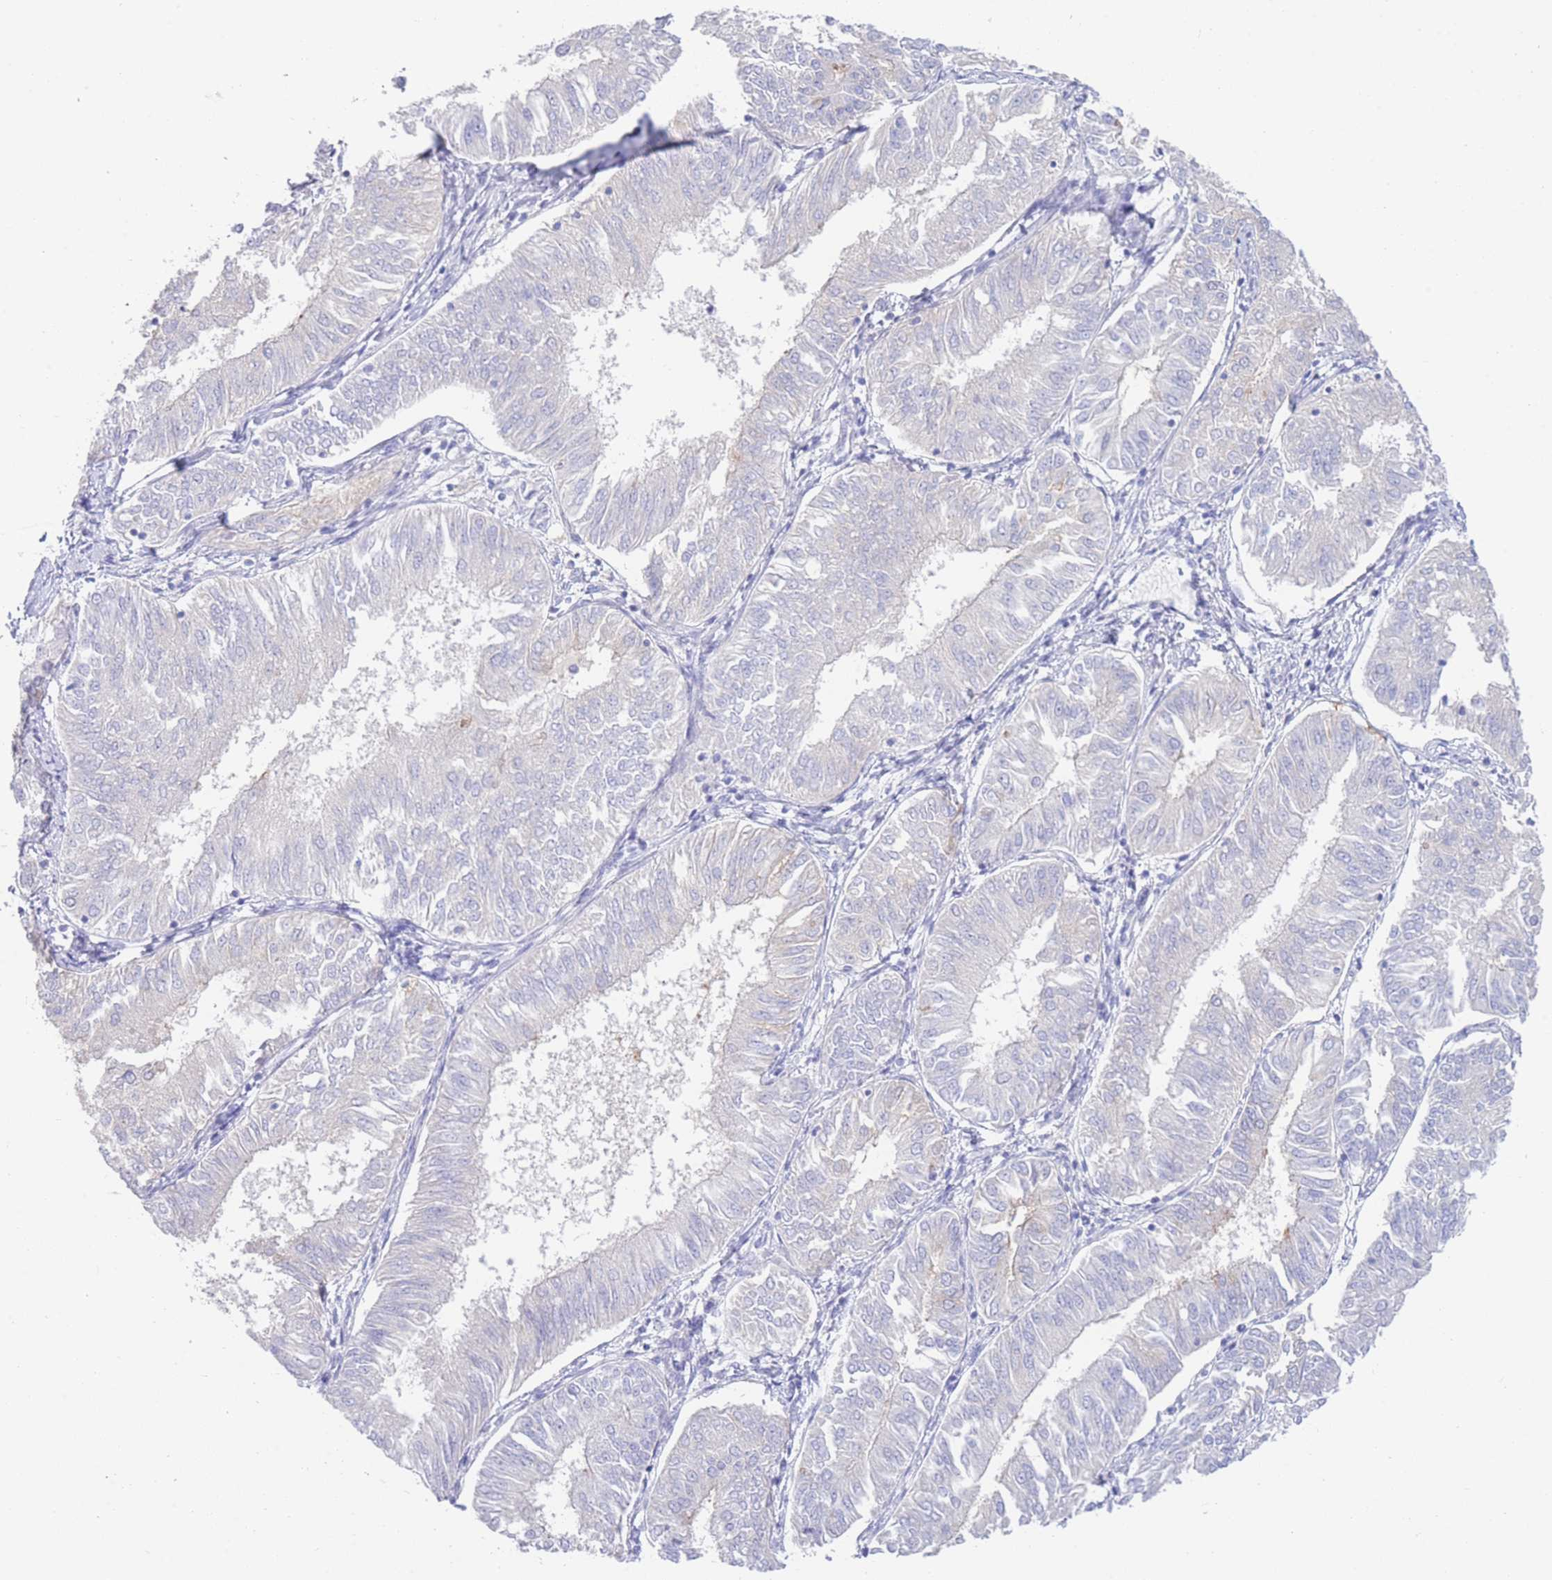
{"staining": {"intensity": "negative", "quantity": "none", "location": "none"}, "tissue": "endometrial cancer", "cell_type": "Tumor cells", "image_type": "cancer", "snomed": [{"axis": "morphology", "description": "Adenocarcinoma, NOS"}, {"axis": "topography", "description": "Endometrium"}], "caption": "High power microscopy photomicrograph of an immunohistochemistry histopathology image of endometrial cancer, revealing no significant staining in tumor cells. (DAB (3,3'-diaminobenzidine) immunohistochemistry visualized using brightfield microscopy, high magnification).", "gene": "LRRC37A", "patient": {"sex": "female", "age": 58}}